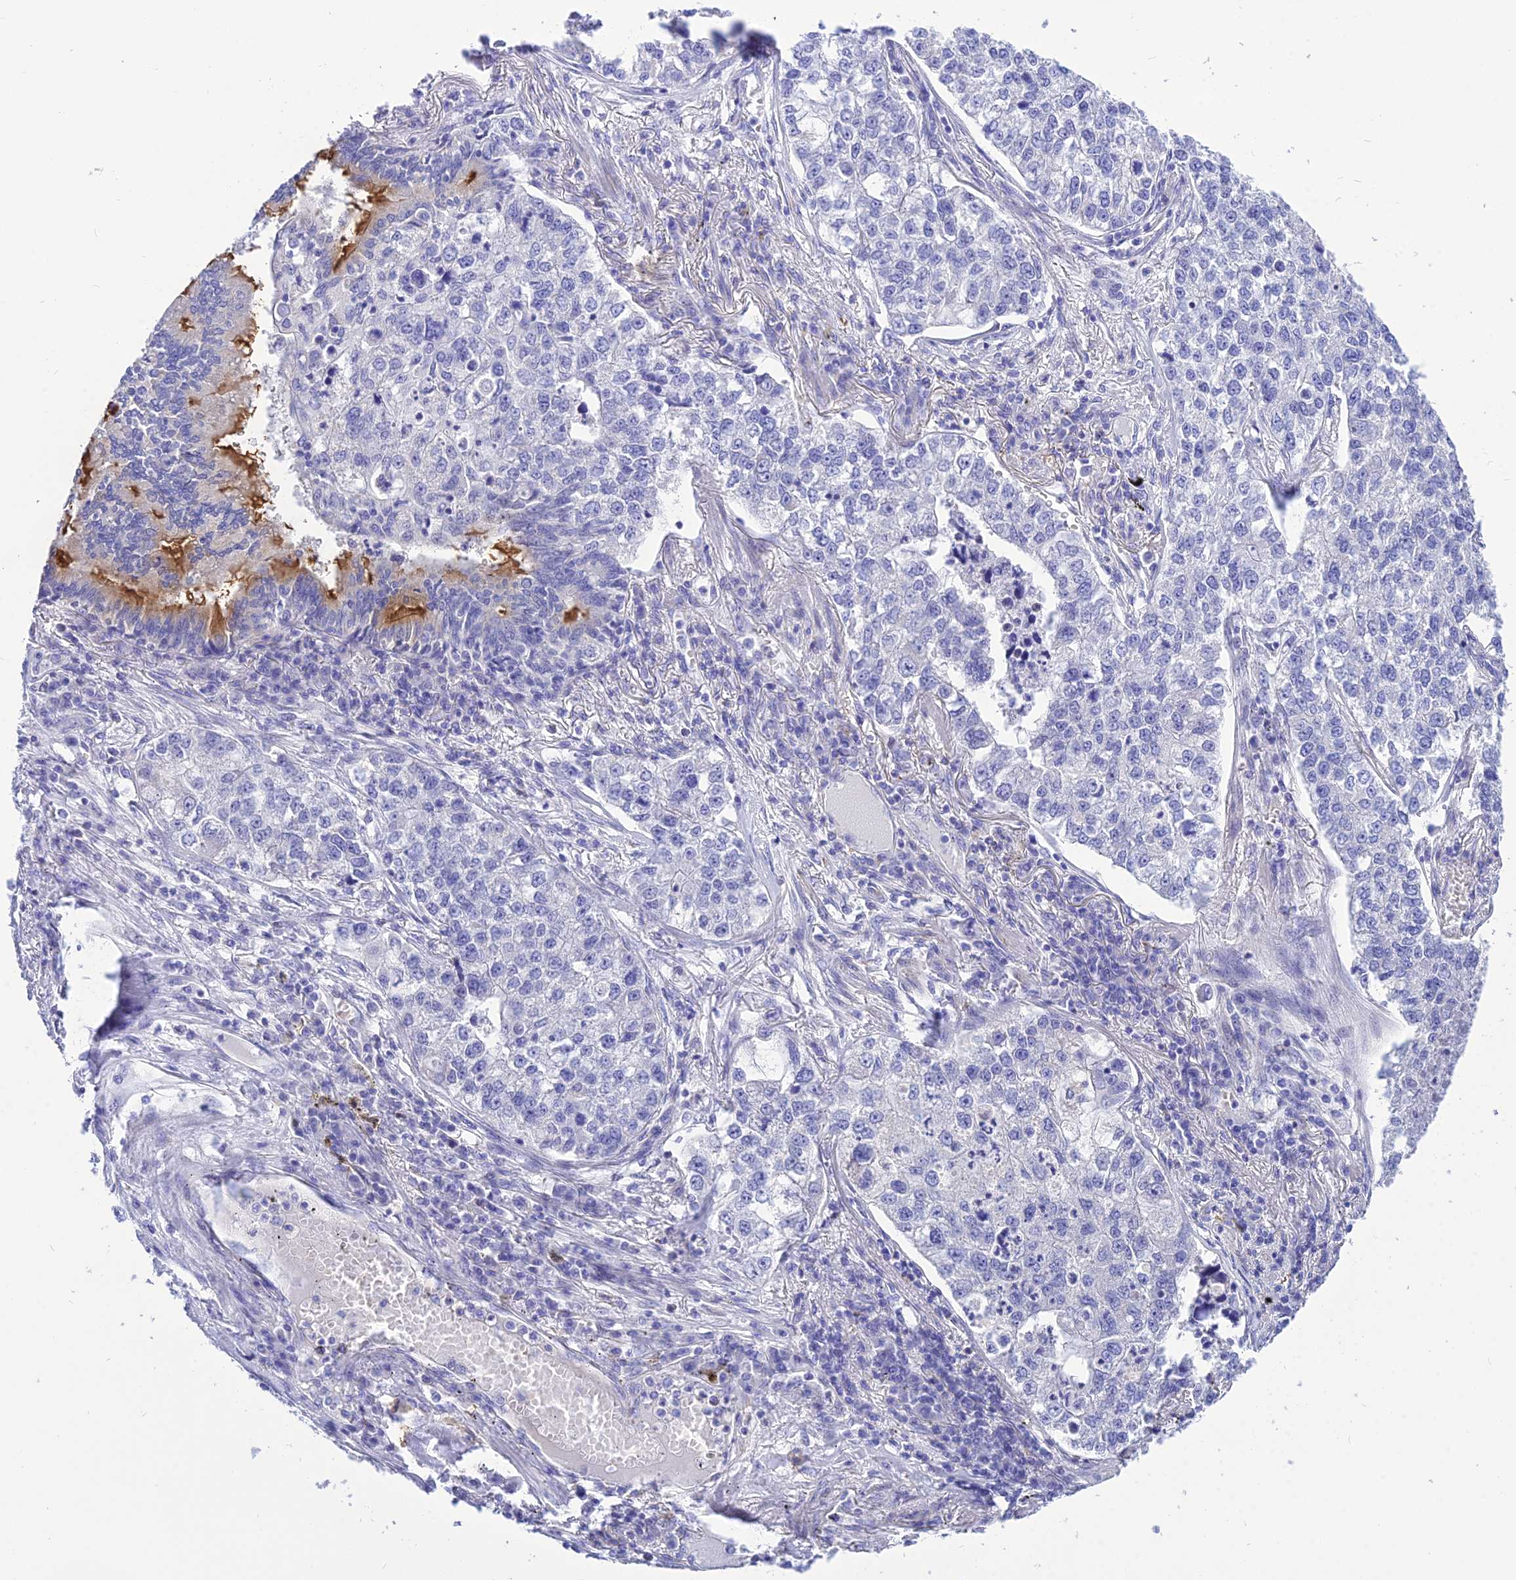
{"staining": {"intensity": "negative", "quantity": "none", "location": "none"}, "tissue": "lung cancer", "cell_type": "Tumor cells", "image_type": "cancer", "snomed": [{"axis": "morphology", "description": "Adenocarcinoma, NOS"}, {"axis": "topography", "description": "Lung"}], "caption": "Immunohistochemical staining of human adenocarcinoma (lung) shows no significant positivity in tumor cells.", "gene": "DEFB107A", "patient": {"sex": "male", "age": 49}}